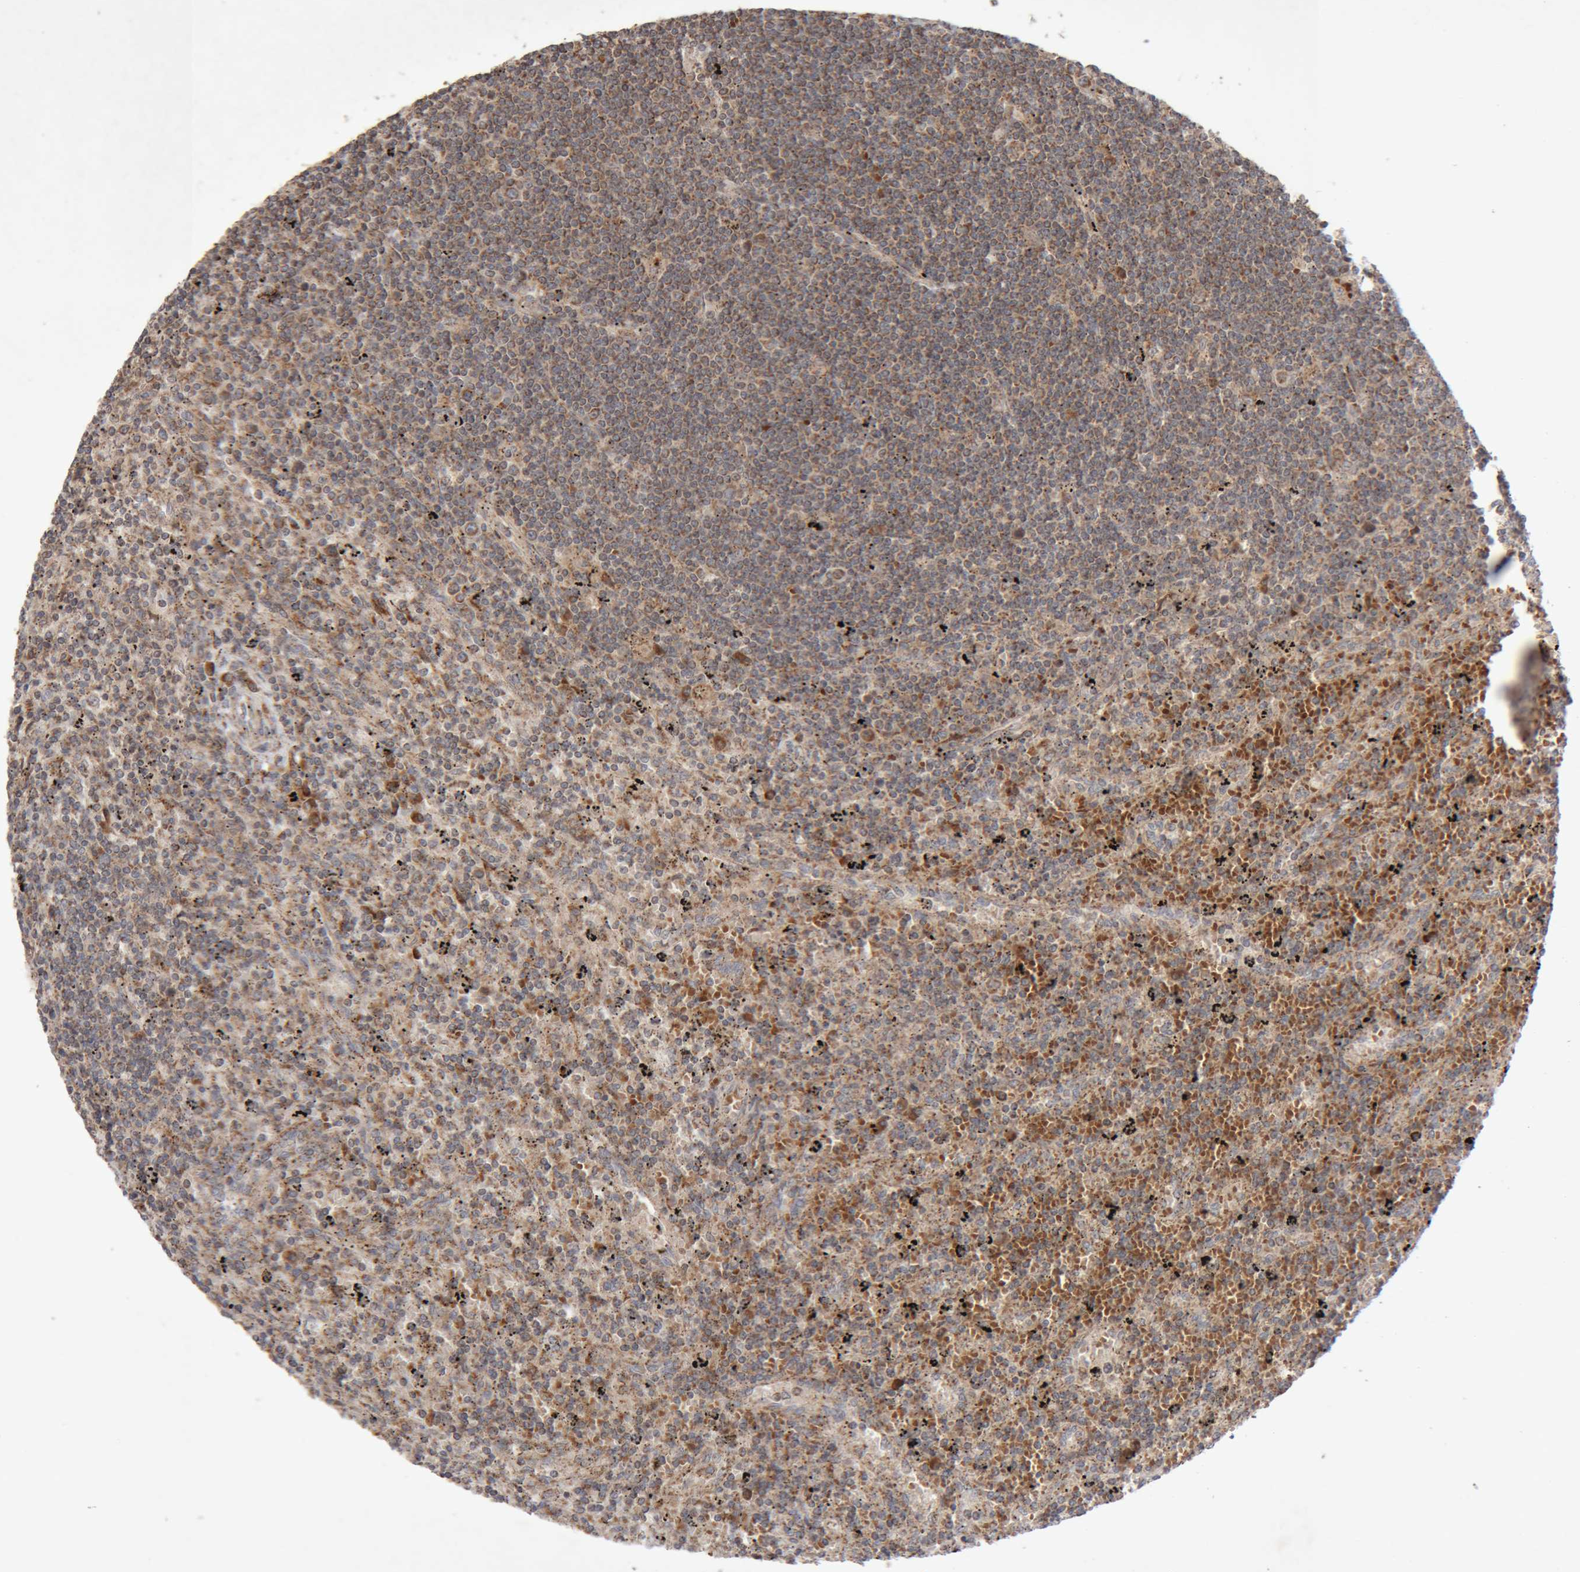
{"staining": {"intensity": "moderate", "quantity": "25%-75%", "location": "cytoplasmic/membranous"}, "tissue": "lymphoma", "cell_type": "Tumor cells", "image_type": "cancer", "snomed": [{"axis": "morphology", "description": "Malignant lymphoma, non-Hodgkin's type, Low grade"}, {"axis": "topography", "description": "Spleen"}], "caption": "Immunohistochemistry histopathology image of human low-grade malignant lymphoma, non-Hodgkin's type stained for a protein (brown), which shows medium levels of moderate cytoplasmic/membranous staining in approximately 25%-75% of tumor cells.", "gene": "KIF21B", "patient": {"sex": "male", "age": 76}}